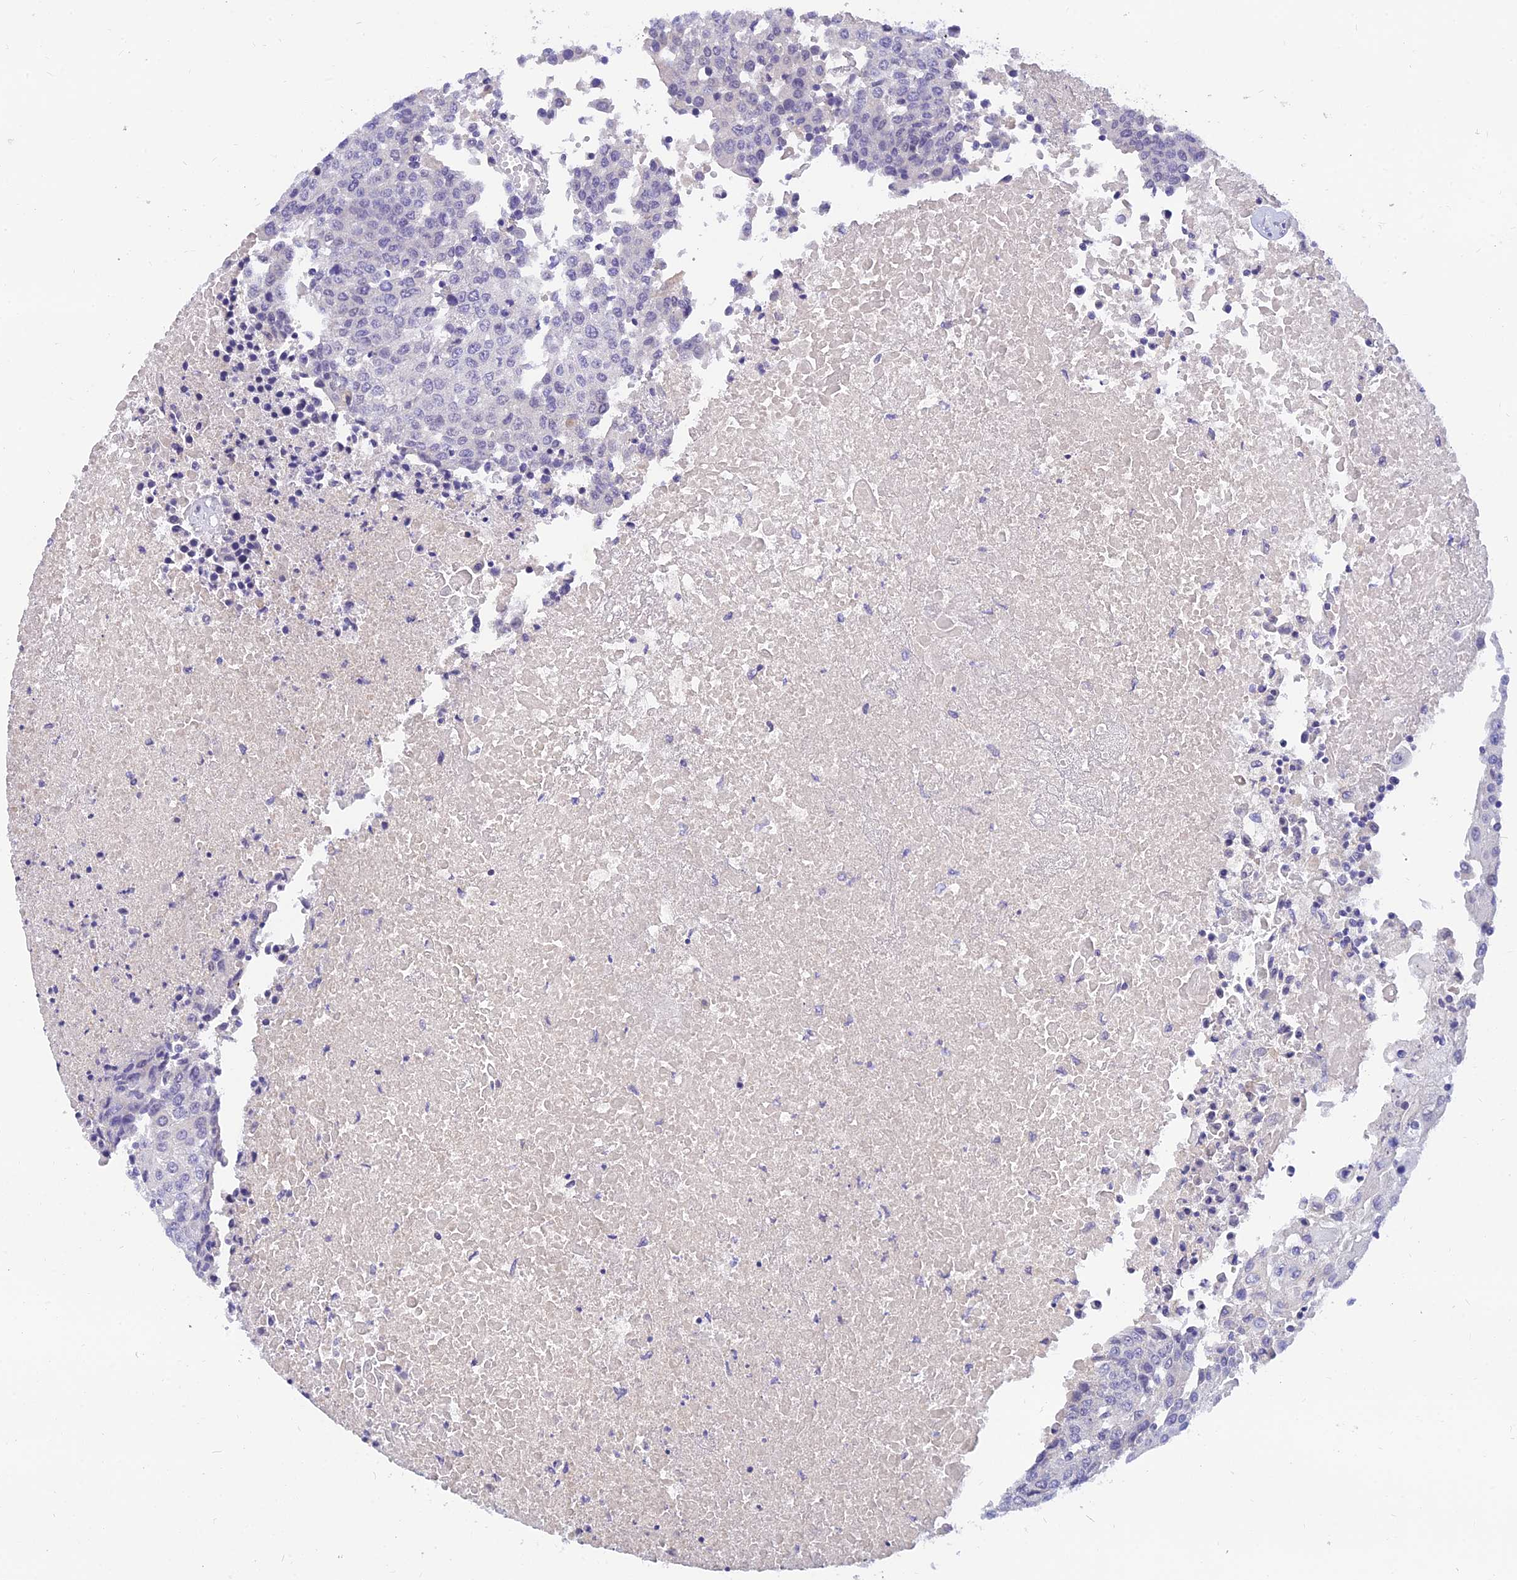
{"staining": {"intensity": "negative", "quantity": "none", "location": "none"}, "tissue": "urothelial cancer", "cell_type": "Tumor cells", "image_type": "cancer", "snomed": [{"axis": "morphology", "description": "Urothelial carcinoma, High grade"}, {"axis": "topography", "description": "Urinary bladder"}], "caption": "The micrograph shows no staining of tumor cells in high-grade urothelial carcinoma.", "gene": "TMEM161B", "patient": {"sex": "female", "age": 85}}